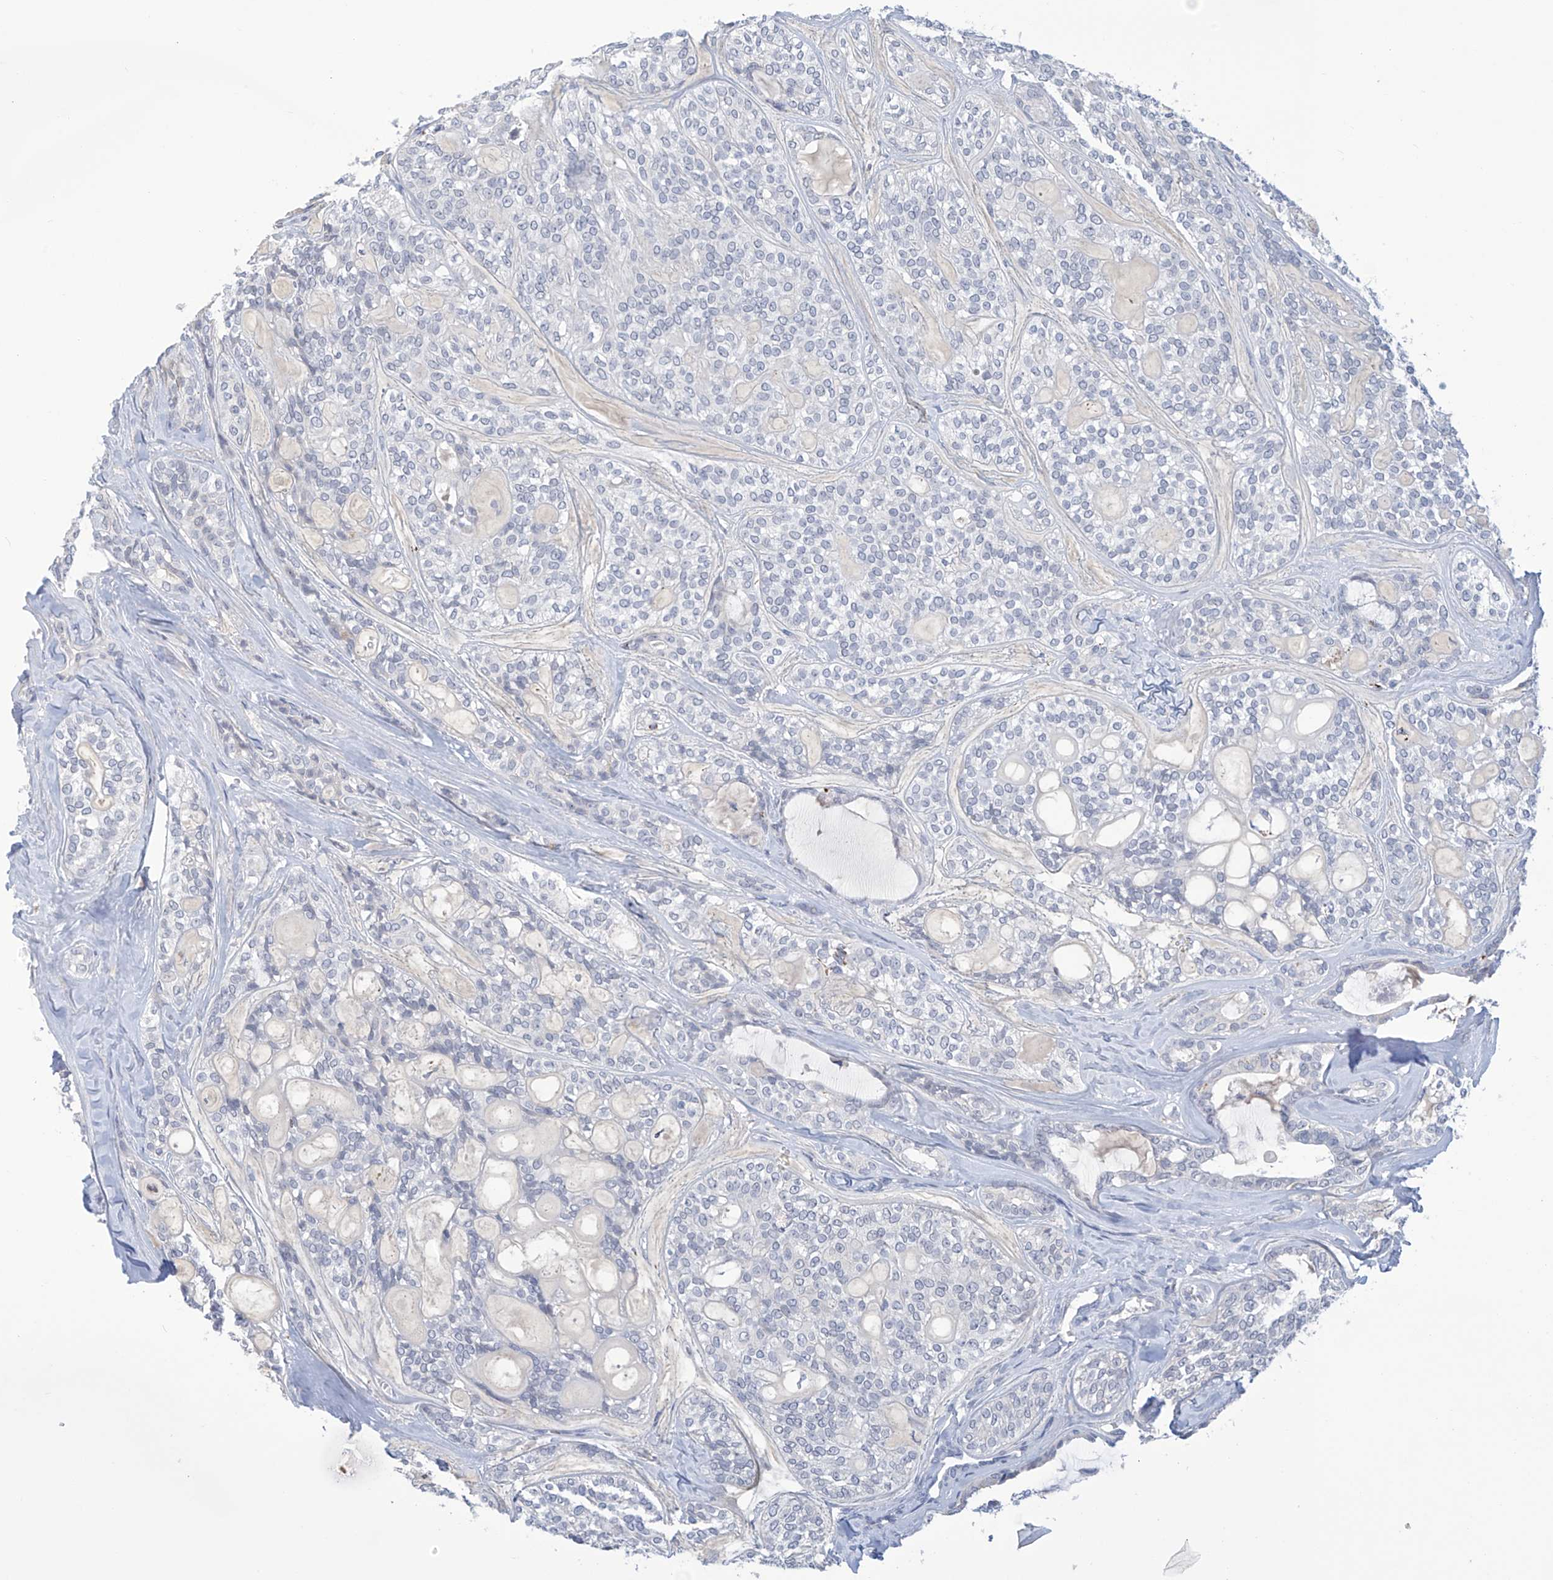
{"staining": {"intensity": "negative", "quantity": "none", "location": "none"}, "tissue": "head and neck cancer", "cell_type": "Tumor cells", "image_type": "cancer", "snomed": [{"axis": "morphology", "description": "Adenocarcinoma, NOS"}, {"axis": "topography", "description": "Head-Neck"}], "caption": "Image shows no protein expression in tumor cells of head and neck adenocarcinoma tissue.", "gene": "IBA57", "patient": {"sex": "male", "age": 66}}